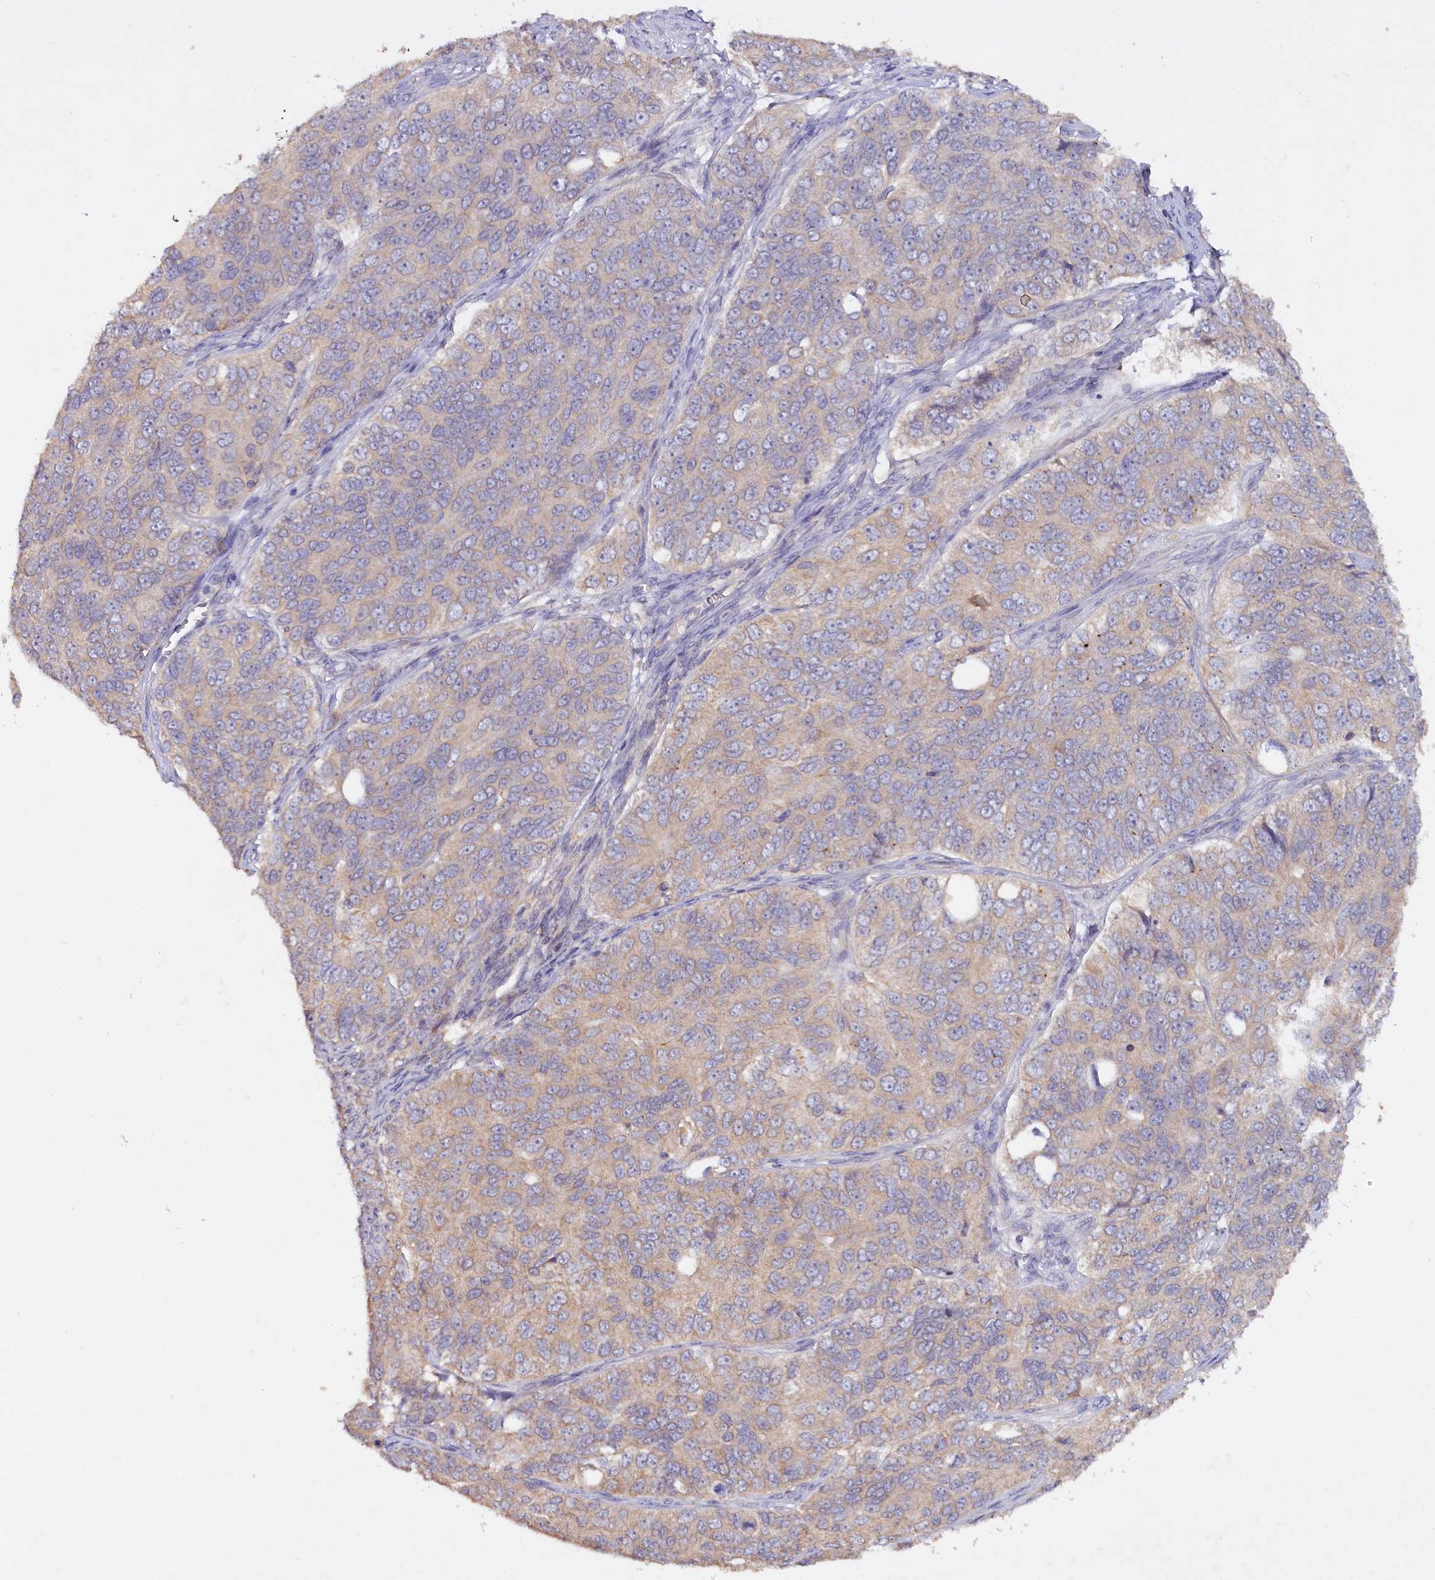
{"staining": {"intensity": "weak", "quantity": "<25%", "location": "cytoplasmic/membranous"}, "tissue": "ovarian cancer", "cell_type": "Tumor cells", "image_type": "cancer", "snomed": [{"axis": "morphology", "description": "Carcinoma, endometroid"}, {"axis": "topography", "description": "Ovary"}], "caption": "Immunohistochemical staining of ovarian cancer demonstrates no significant staining in tumor cells.", "gene": "ETFBKMT", "patient": {"sex": "female", "age": 51}}